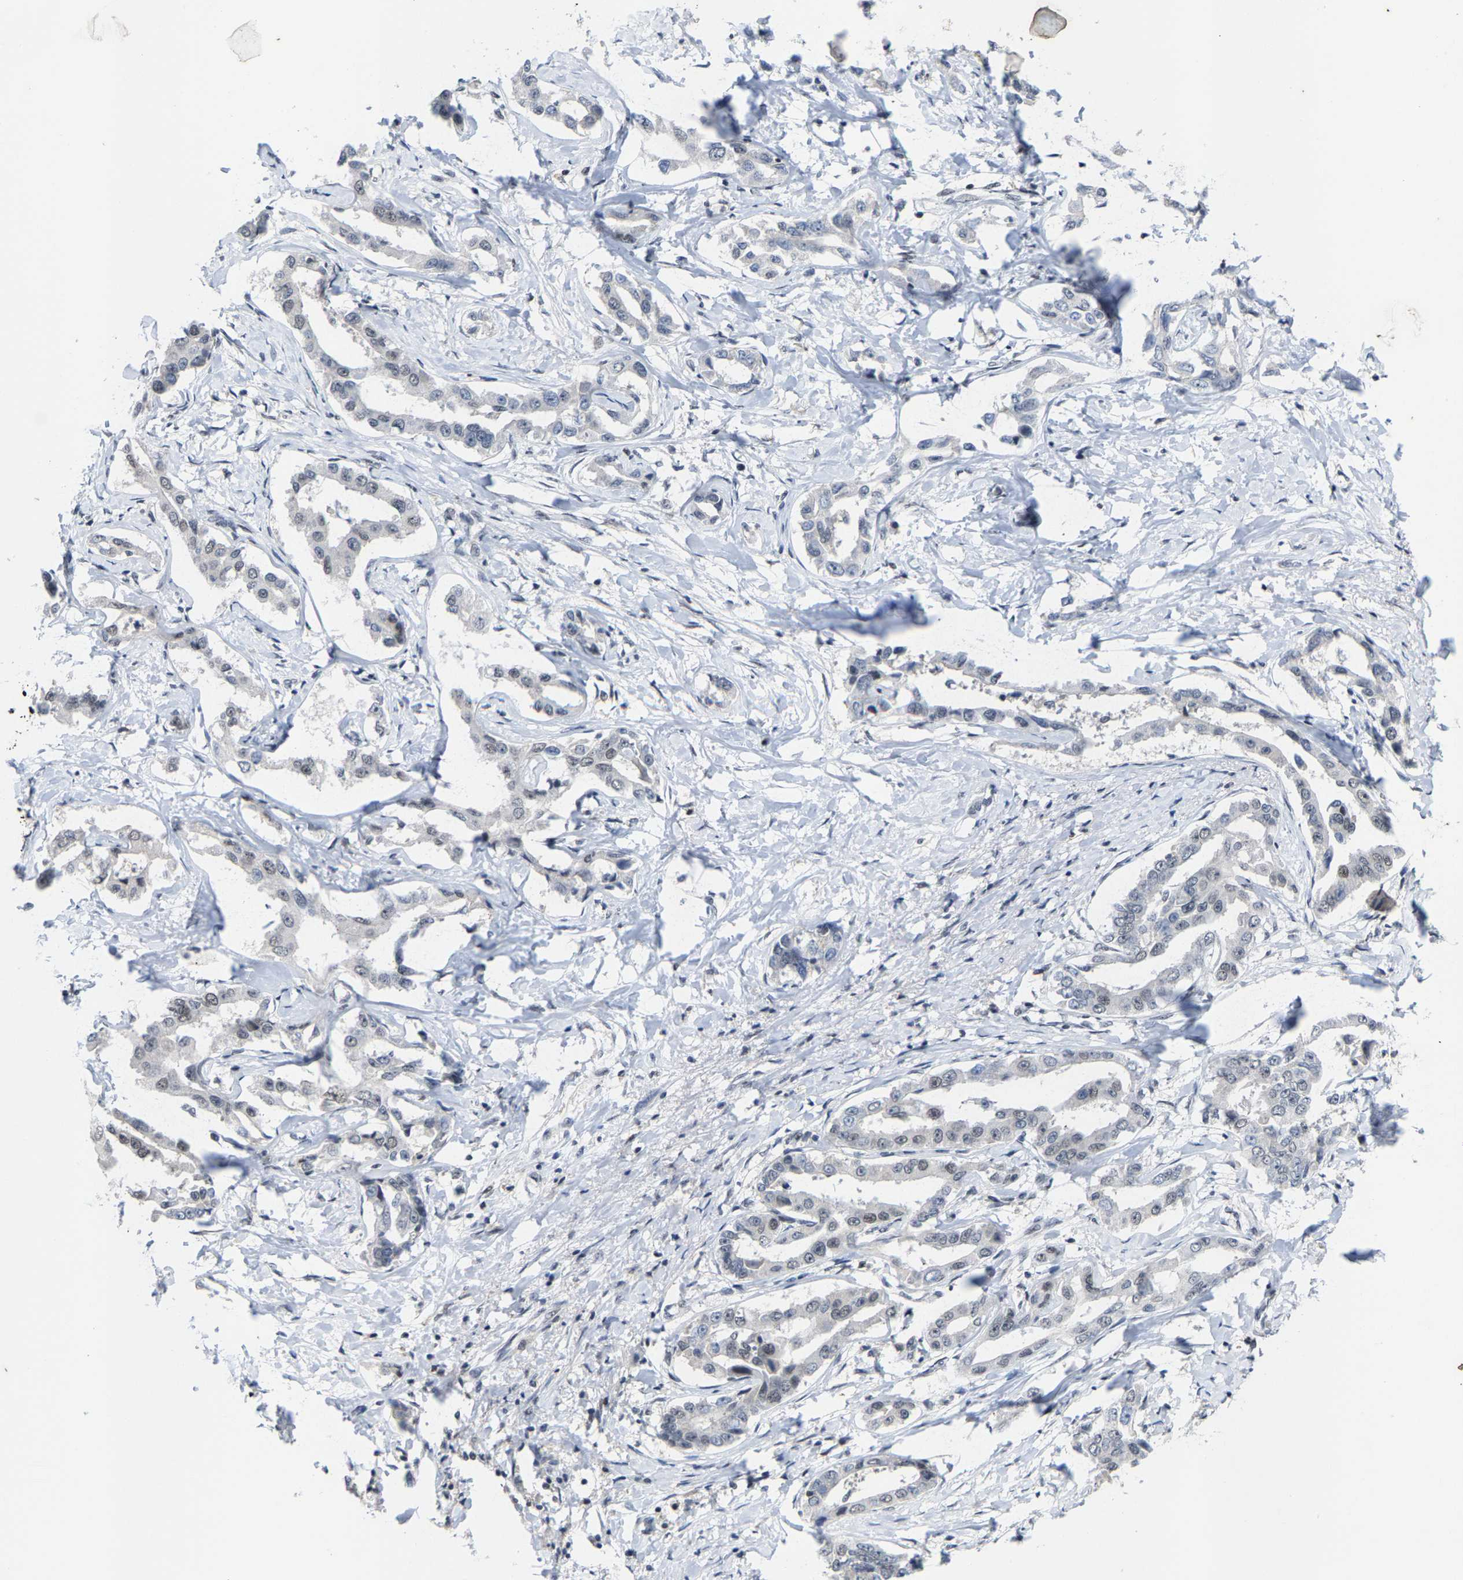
{"staining": {"intensity": "weak", "quantity": "<25%", "location": "nuclear"}, "tissue": "liver cancer", "cell_type": "Tumor cells", "image_type": "cancer", "snomed": [{"axis": "morphology", "description": "Cholangiocarcinoma"}, {"axis": "topography", "description": "Liver"}], "caption": "This is an IHC photomicrograph of liver cholangiocarcinoma. There is no expression in tumor cells.", "gene": "FGD3", "patient": {"sex": "male", "age": 59}}